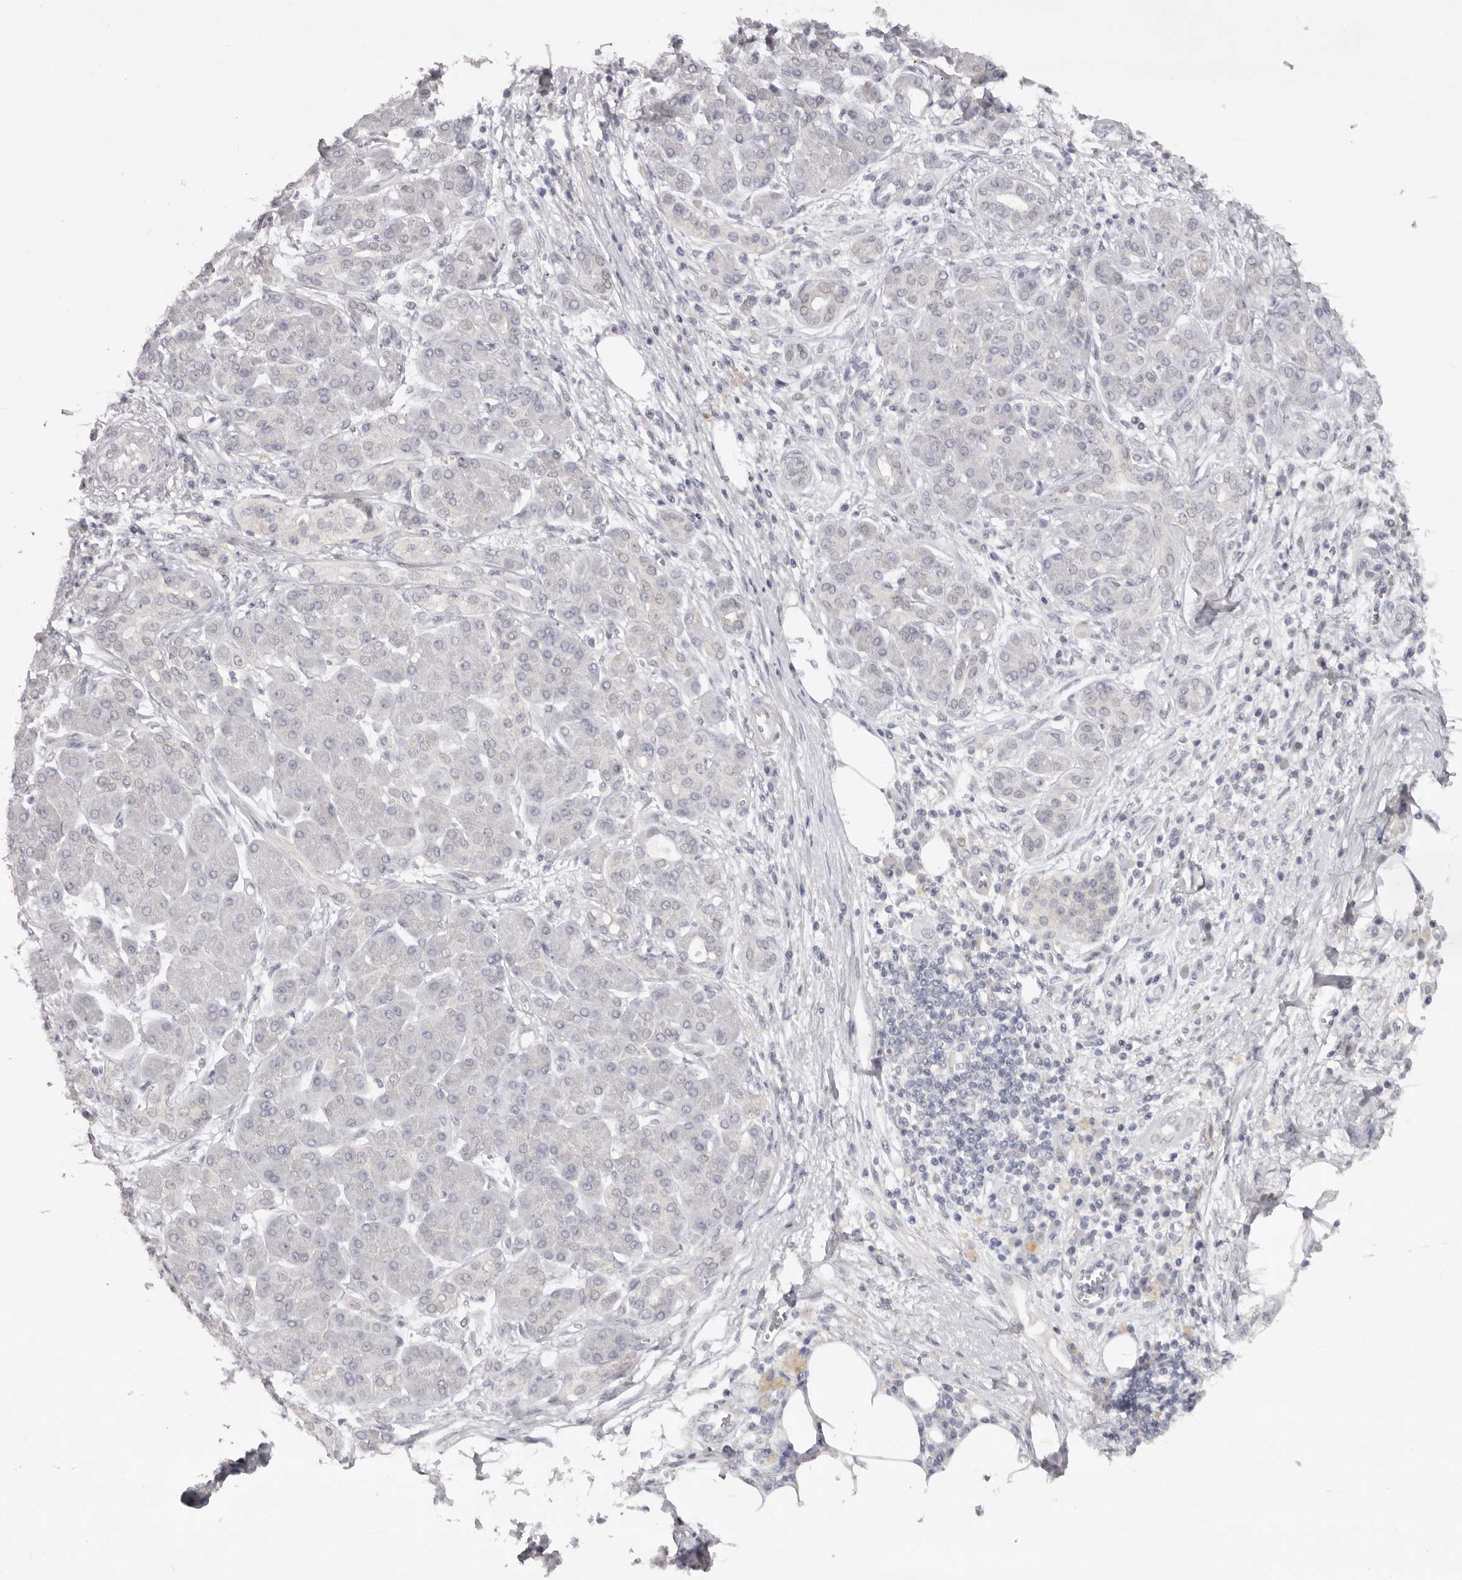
{"staining": {"intensity": "negative", "quantity": "none", "location": "none"}, "tissue": "pancreatic cancer", "cell_type": "Tumor cells", "image_type": "cancer", "snomed": [{"axis": "morphology", "description": "Adenocarcinoma, NOS"}, {"axis": "topography", "description": "Pancreas"}], "caption": "Image shows no protein staining in tumor cells of adenocarcinoma (pancreatic) tissue. (Stains: DAB (3,3'-diaminobenzidine) immunohistochemistry with hematoxylin counter stain, Microscopy: brightfield microscopy at high magnification).", "gene": "TNR", "patient": {"sex": "male", "age": 78}}